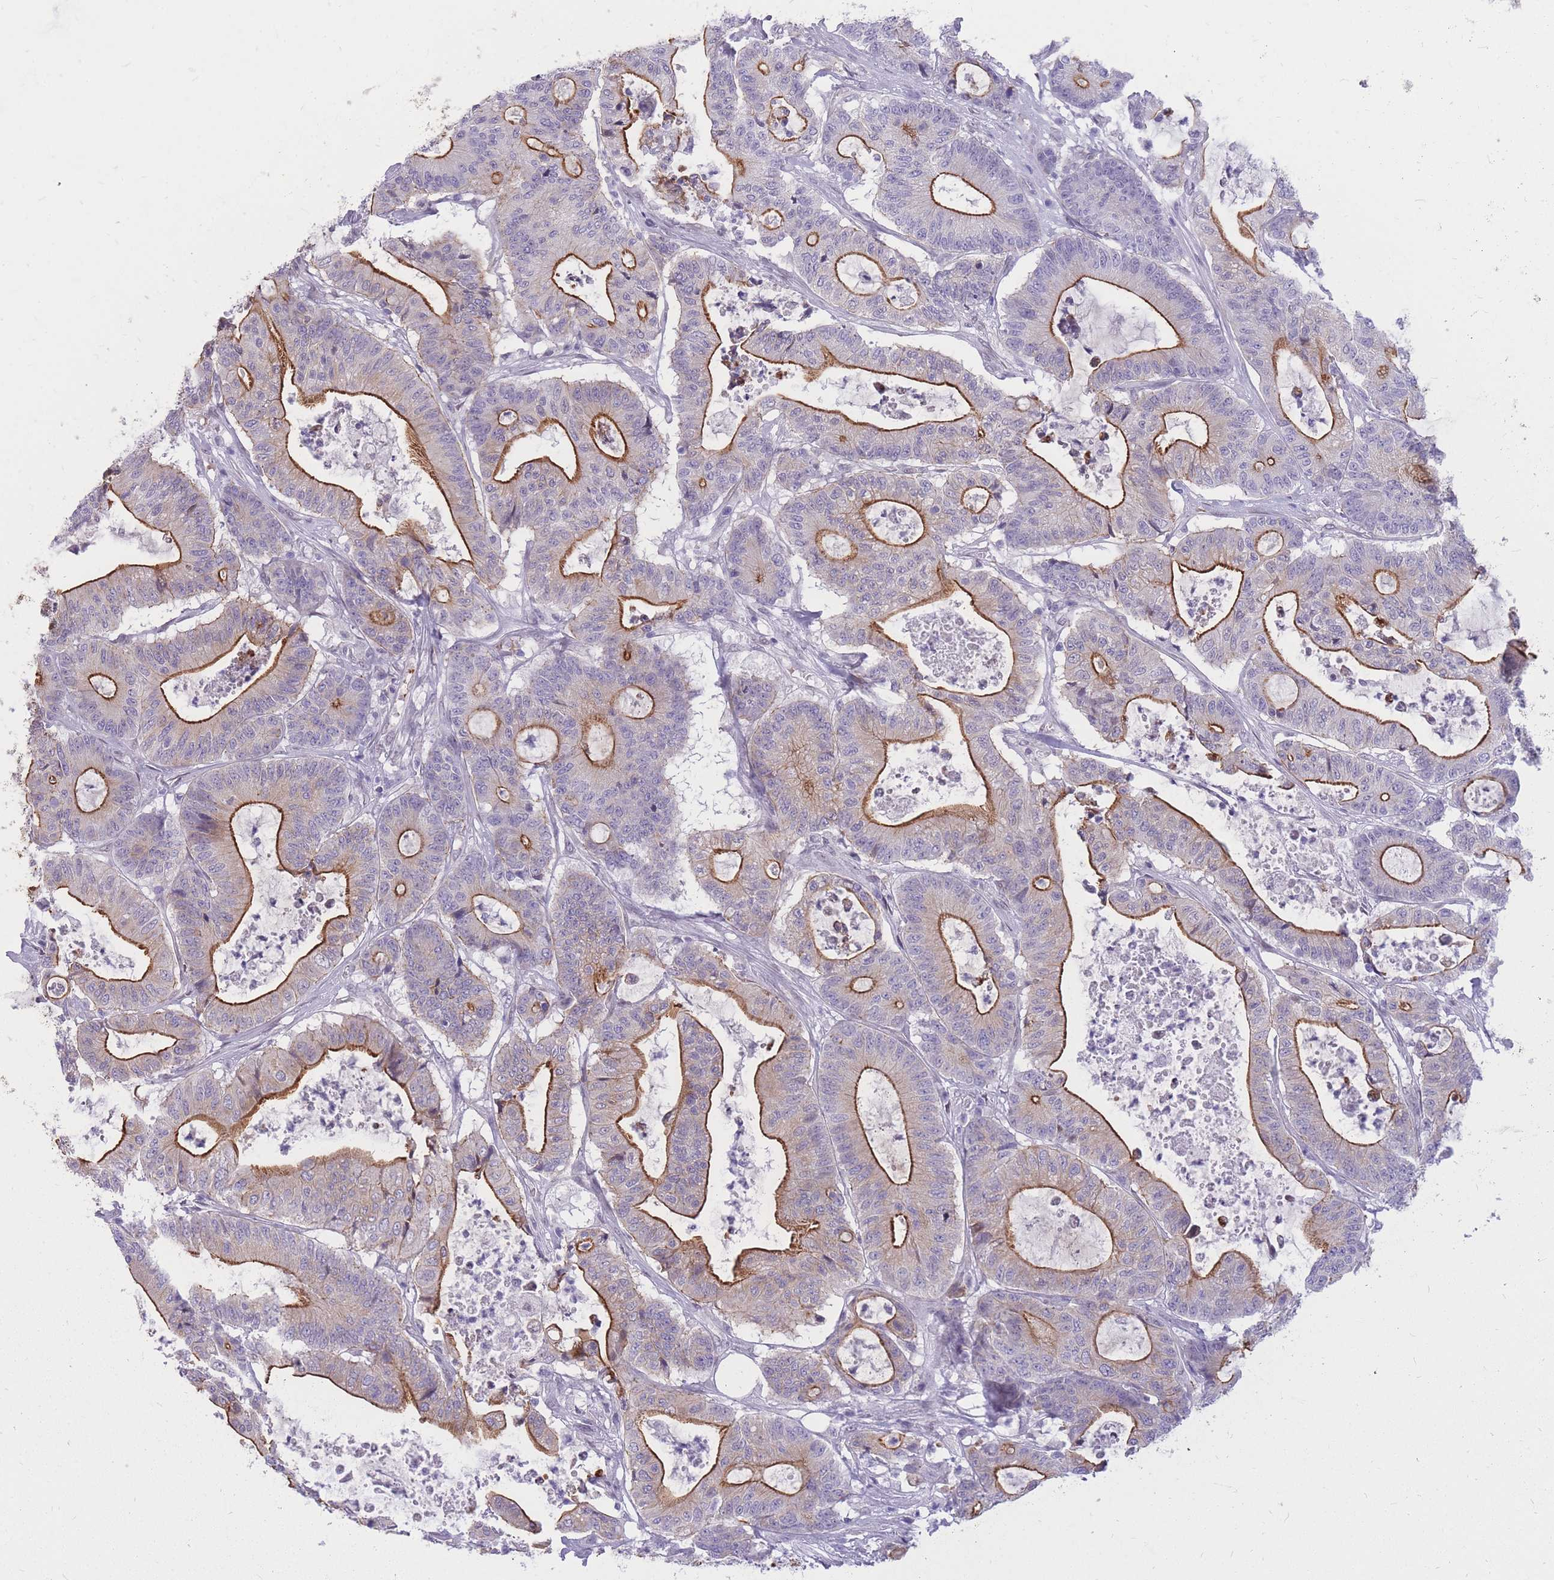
{"staining": {"intensity": "strong", "quantity": "25%-75%", "location": "cytoplasmic/membranous"}, "tissue": "colorectal cancer", "cell_type": "Tumor cells", "image_type": "cancer", "snomed": [{"axis": "morphology", "description": "Adenocarcinoma, NOS"}, {"axis": "topography", "description": "Colon"}], "caption": "A high amount of strong cytoplasmic/membranous expression is present in about 25%-75% of tumor cells in adenocarcinoma (colorectal) tissue. (Brightfield microscopy of DAB IHC at high magnification).", "gene": "HOOK2", "patient": {"sex": "female", "age": 84}}